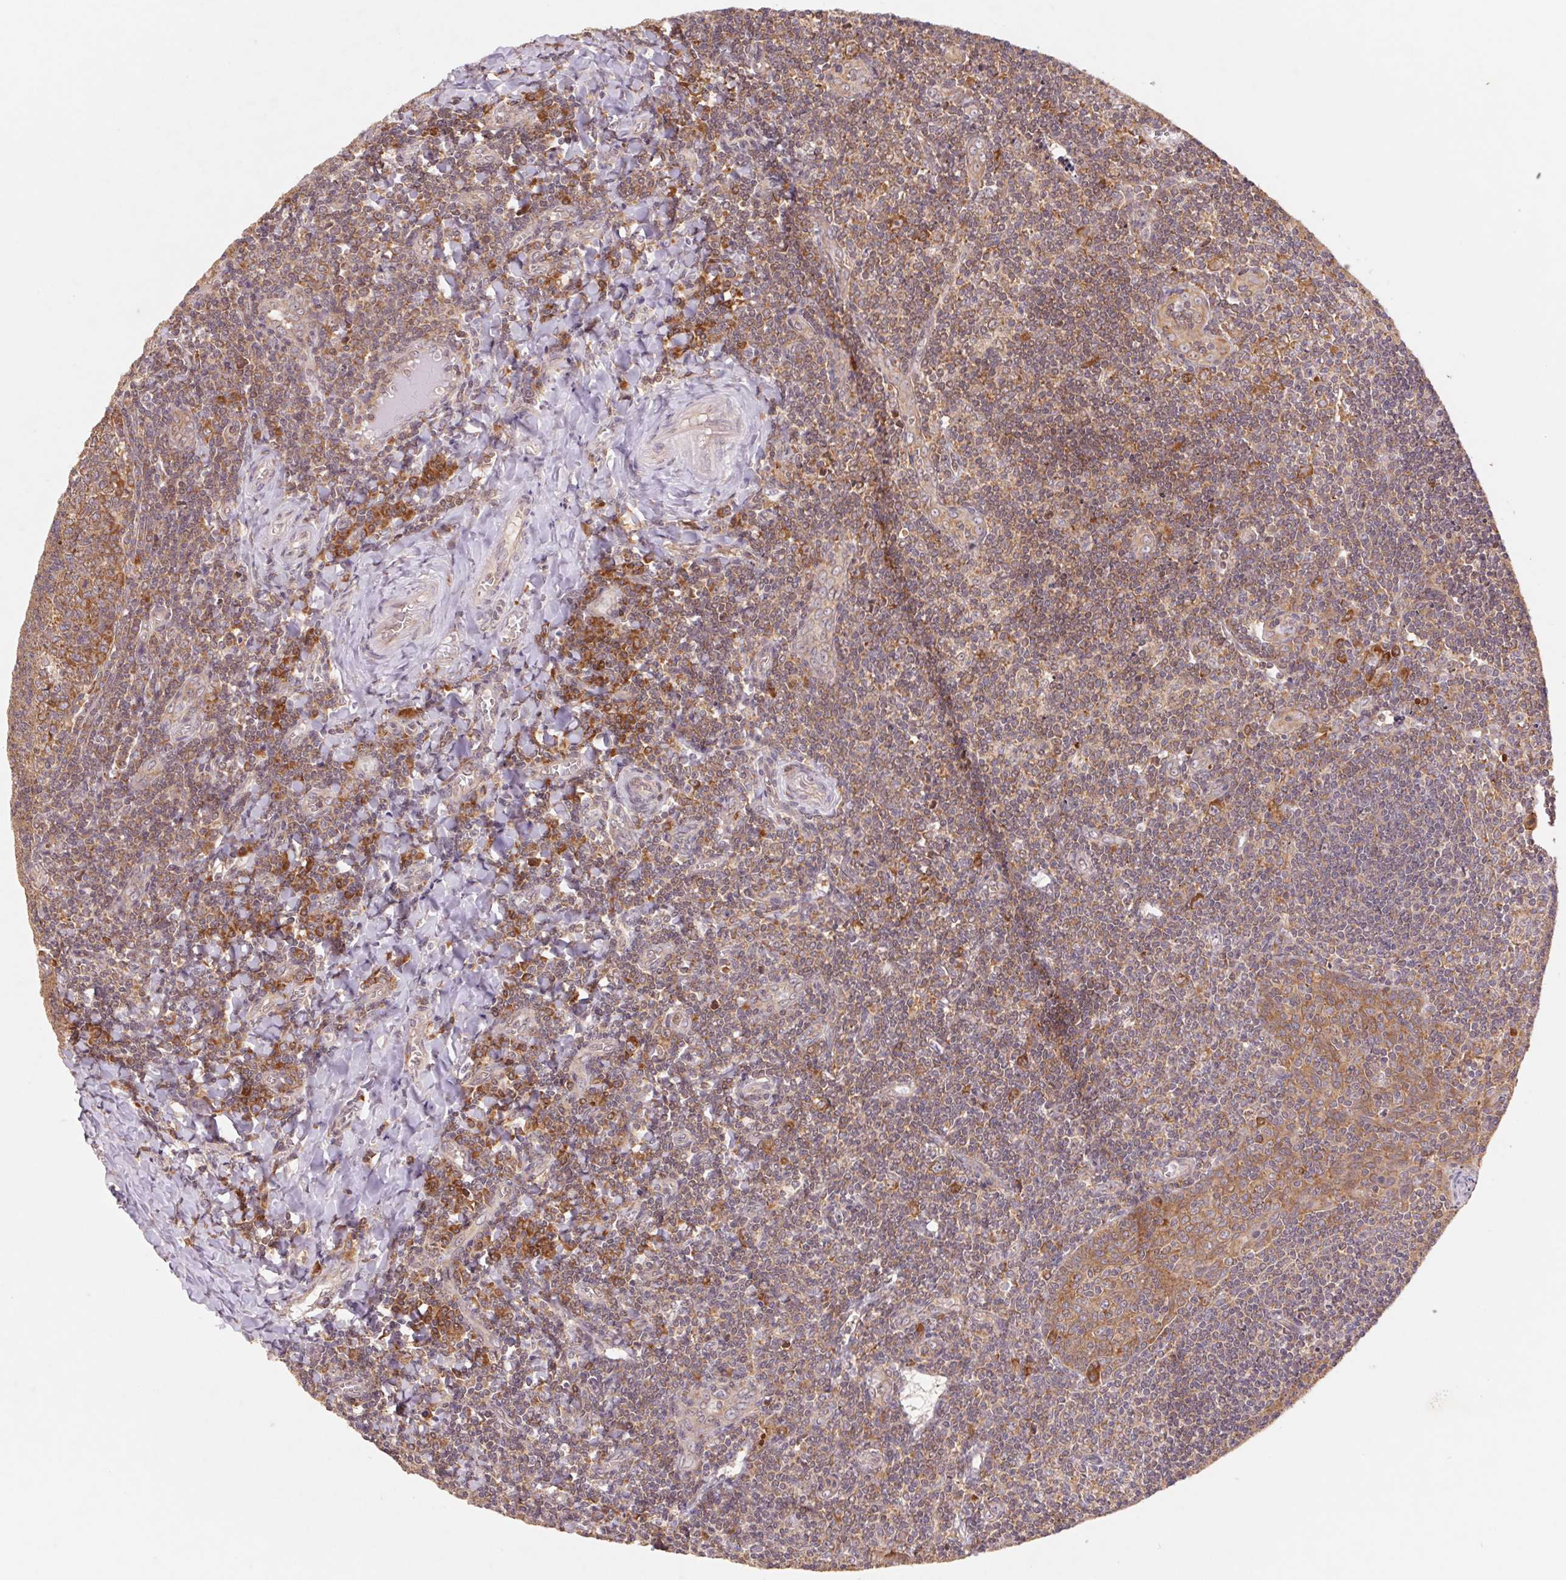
{"staining": {"intensity": "moderate", "quantity": "25%-75%", "location": "cytoplasmic/membranous"}, "tissue": "tonsil", "cell_type": "Germinal center cells", "image_type": "normal", "snomed": [{"axis": "morphology", "description": "Normal tissue, NOS"}, {"axis": "morphology", "description": "Inflammation, NOS"}, {"axis": "topography", "description": "Tonsil"}], "caption": "This is a histology image of IHC staining of normal tonsil, which shows moderate expression in the cytoplasmic/membranous of germinal center cells.", "gene": "RPL27A", "patient": {"sex": "female", "age": 31}}